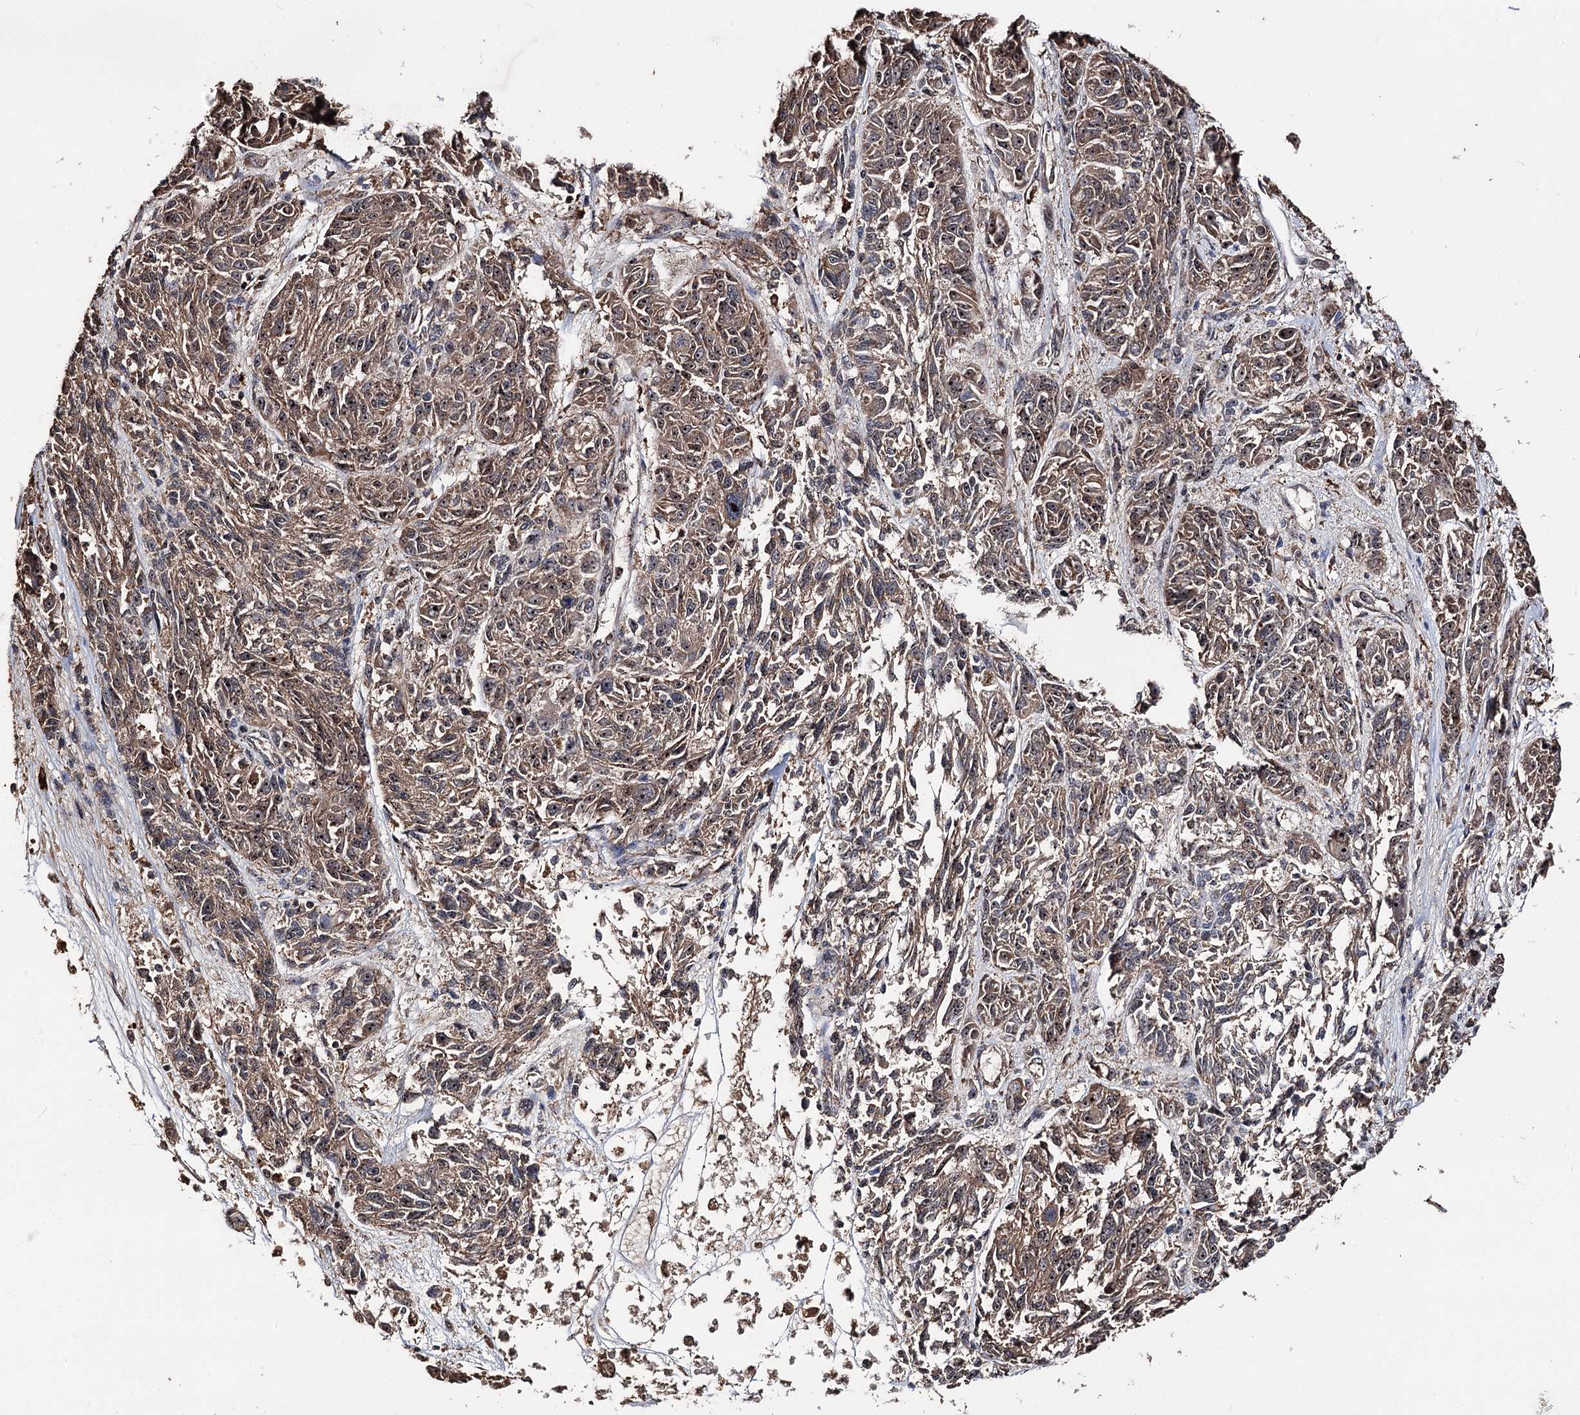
{"staining": {"intensity": "moderate", "quantity": ">75%", "location": "cytoplasmic/membranous,nuclear"}, "tissue": "melanoma", "cell_type": "Tumor cells", "image_type": "cancer", "snomed": [{"axis": "morphology", "description": "Malignant melanoma, NOS"}, {"axis": "topography", "description": "Skin"}], "caption": "Protein staining of melanoma tissue demonstrates moderate cytoplasmic/membranous and nuclear expression in about >75% of tumor cells.", "gene": "FAM53B", "patient": {"sex": "male", "age": 53}}